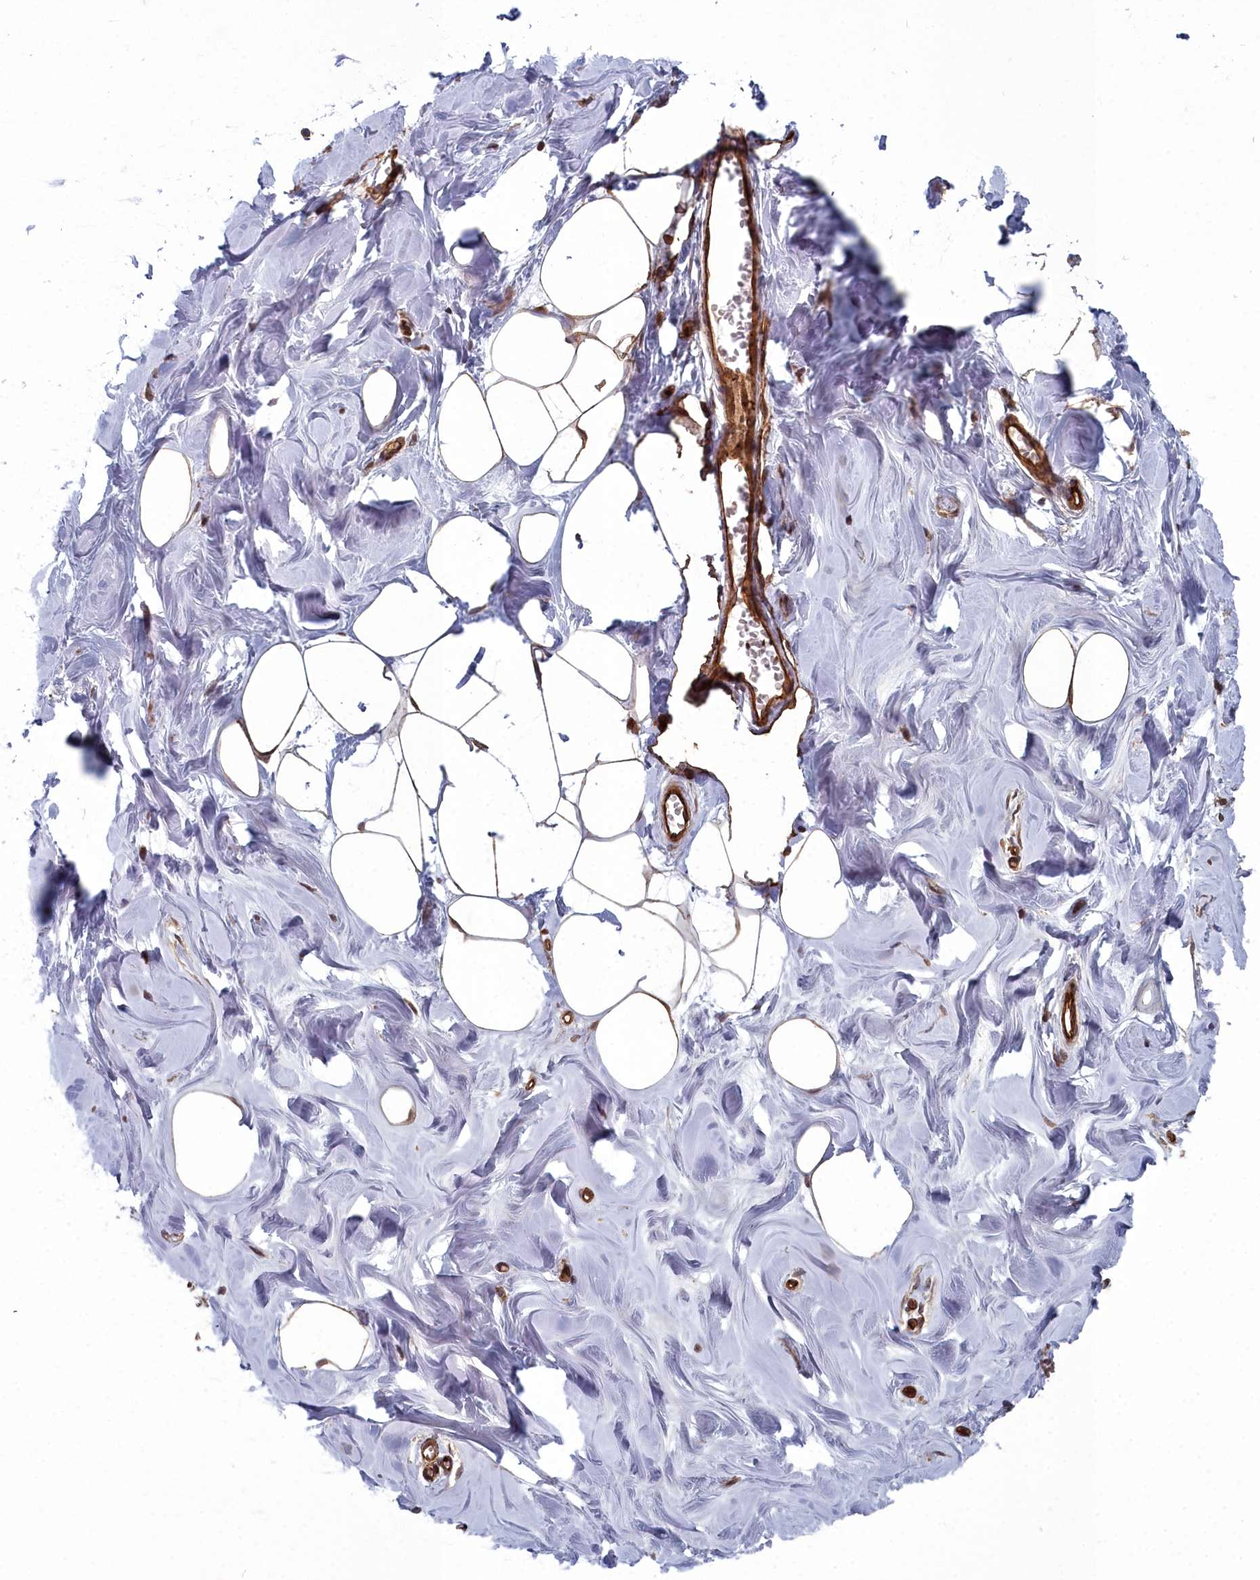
{"staining": {"intensity": "moderate", "quantity": "25%-75%", "location": "cytoplasmic/membranous"}, "tissue": "breast", "cell_type": "Adipocytes", "image_type": "normal", "snomed": [{"axis": "morphology", "description": "Normal tissue, NOS"}, {"axis": "topography", "description": "Breast"}], "caption": "Breast stained with immunohistochemistry (IHC) reveals moderate cytoplasmic/membranous positivity in about 25%-75% of adipocytes.", "gene": "TSPYL4", "patient": {"sex": "female", "age": 27}}